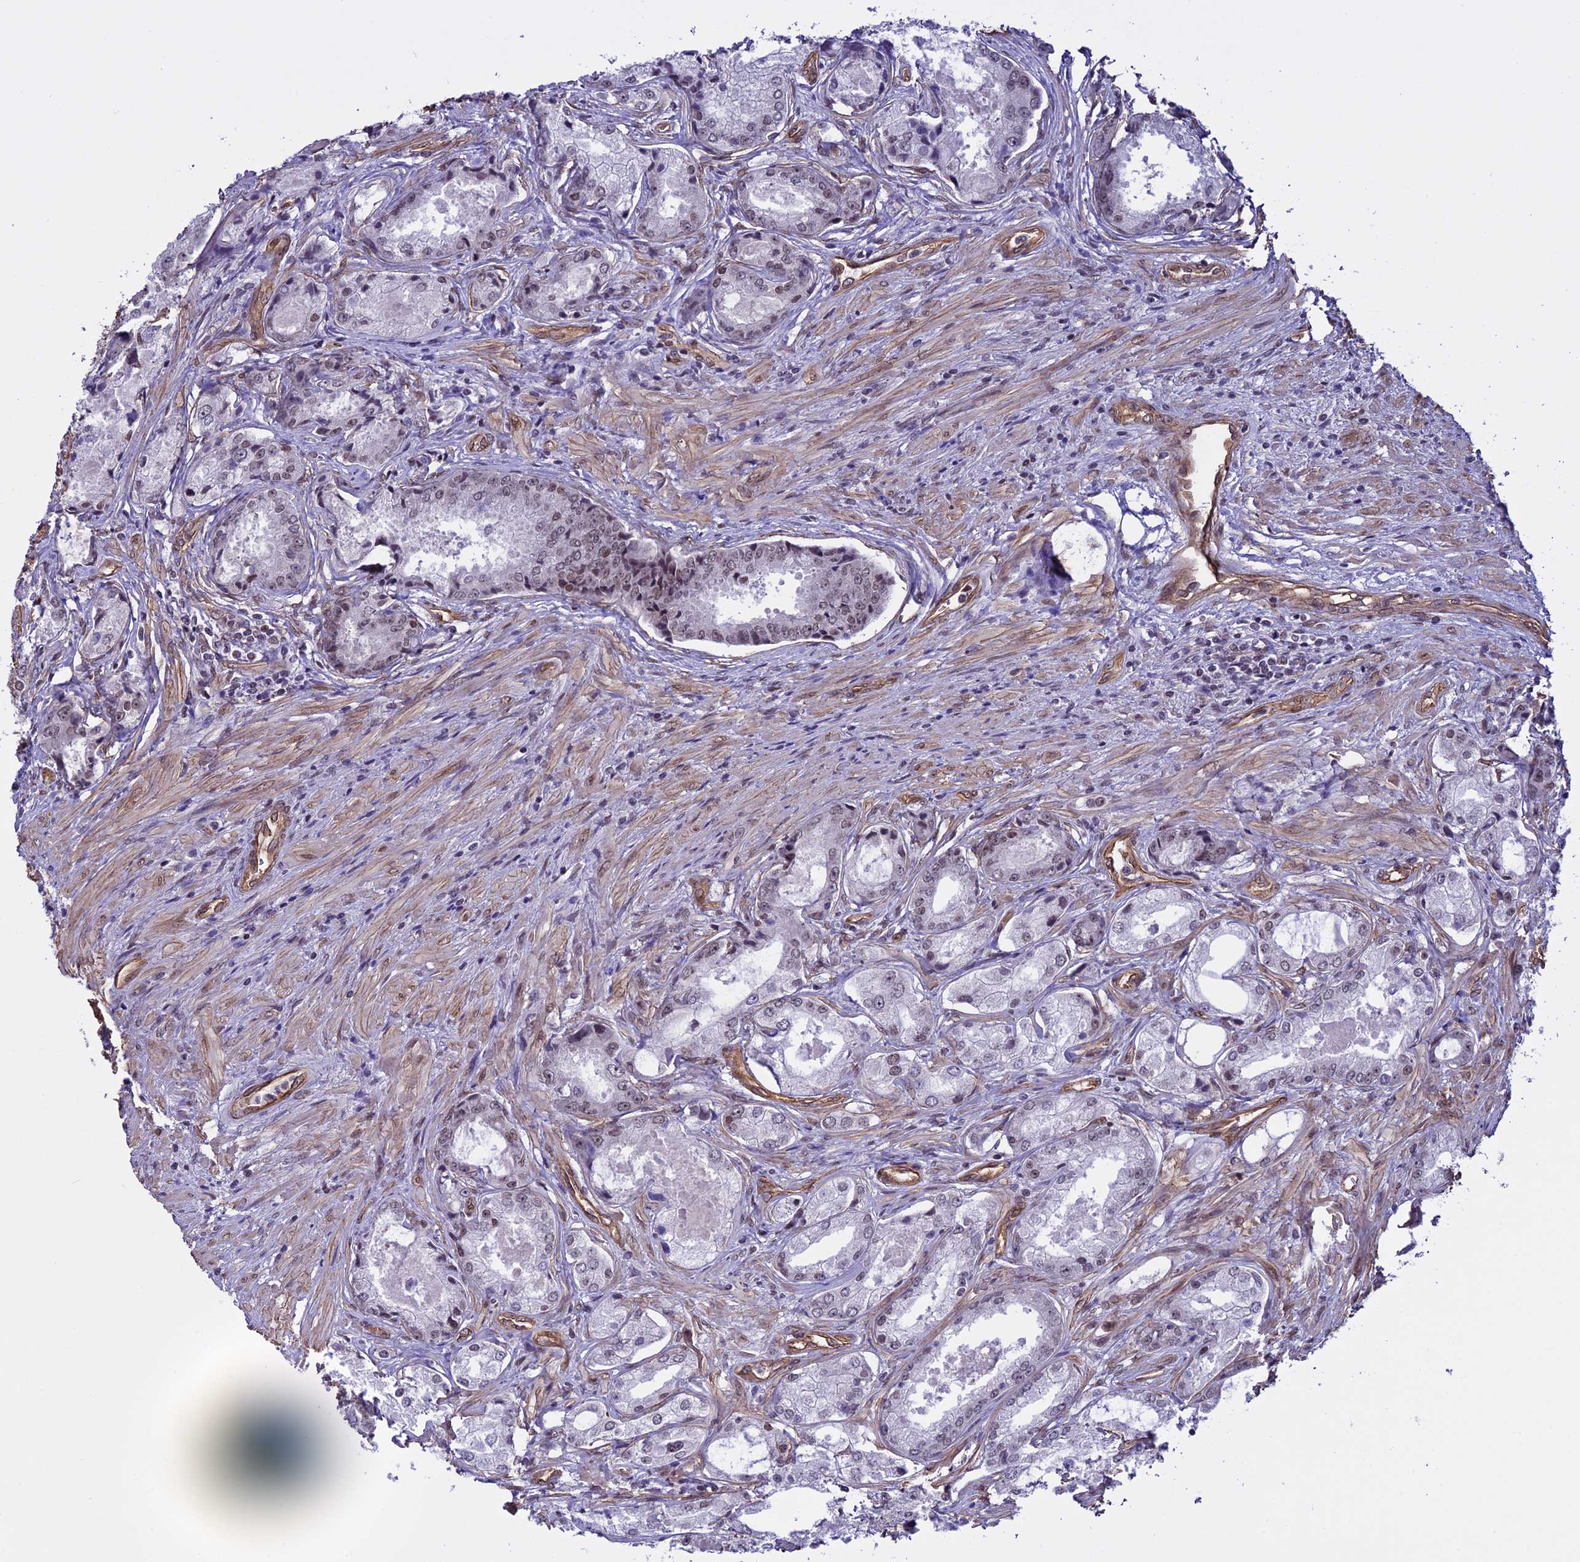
{"staining": {"intensity": "weak", "quantity": "<25%", "location": "nuclear"}, "tissue": "prostate cancer", "cell_type": "Tumor cells", "image_type": "cancer", "snomed": [{"axis": "morphology", "description": "Adenocarcinoma, Low grade"}, {"axis": "topography", "description": "Prostate"}], "caption": "DAB immunohistochemical staining of human prostate cancer (low-grade adenocarcinoma) displays no significant positivity in tumor cells. The staining is performed using DAB brown chromogen with nuclei counter-stained in using hematoxylin.", "gene": "MPHOSPH8", "patient": {"sex": "male", "age": 68}}